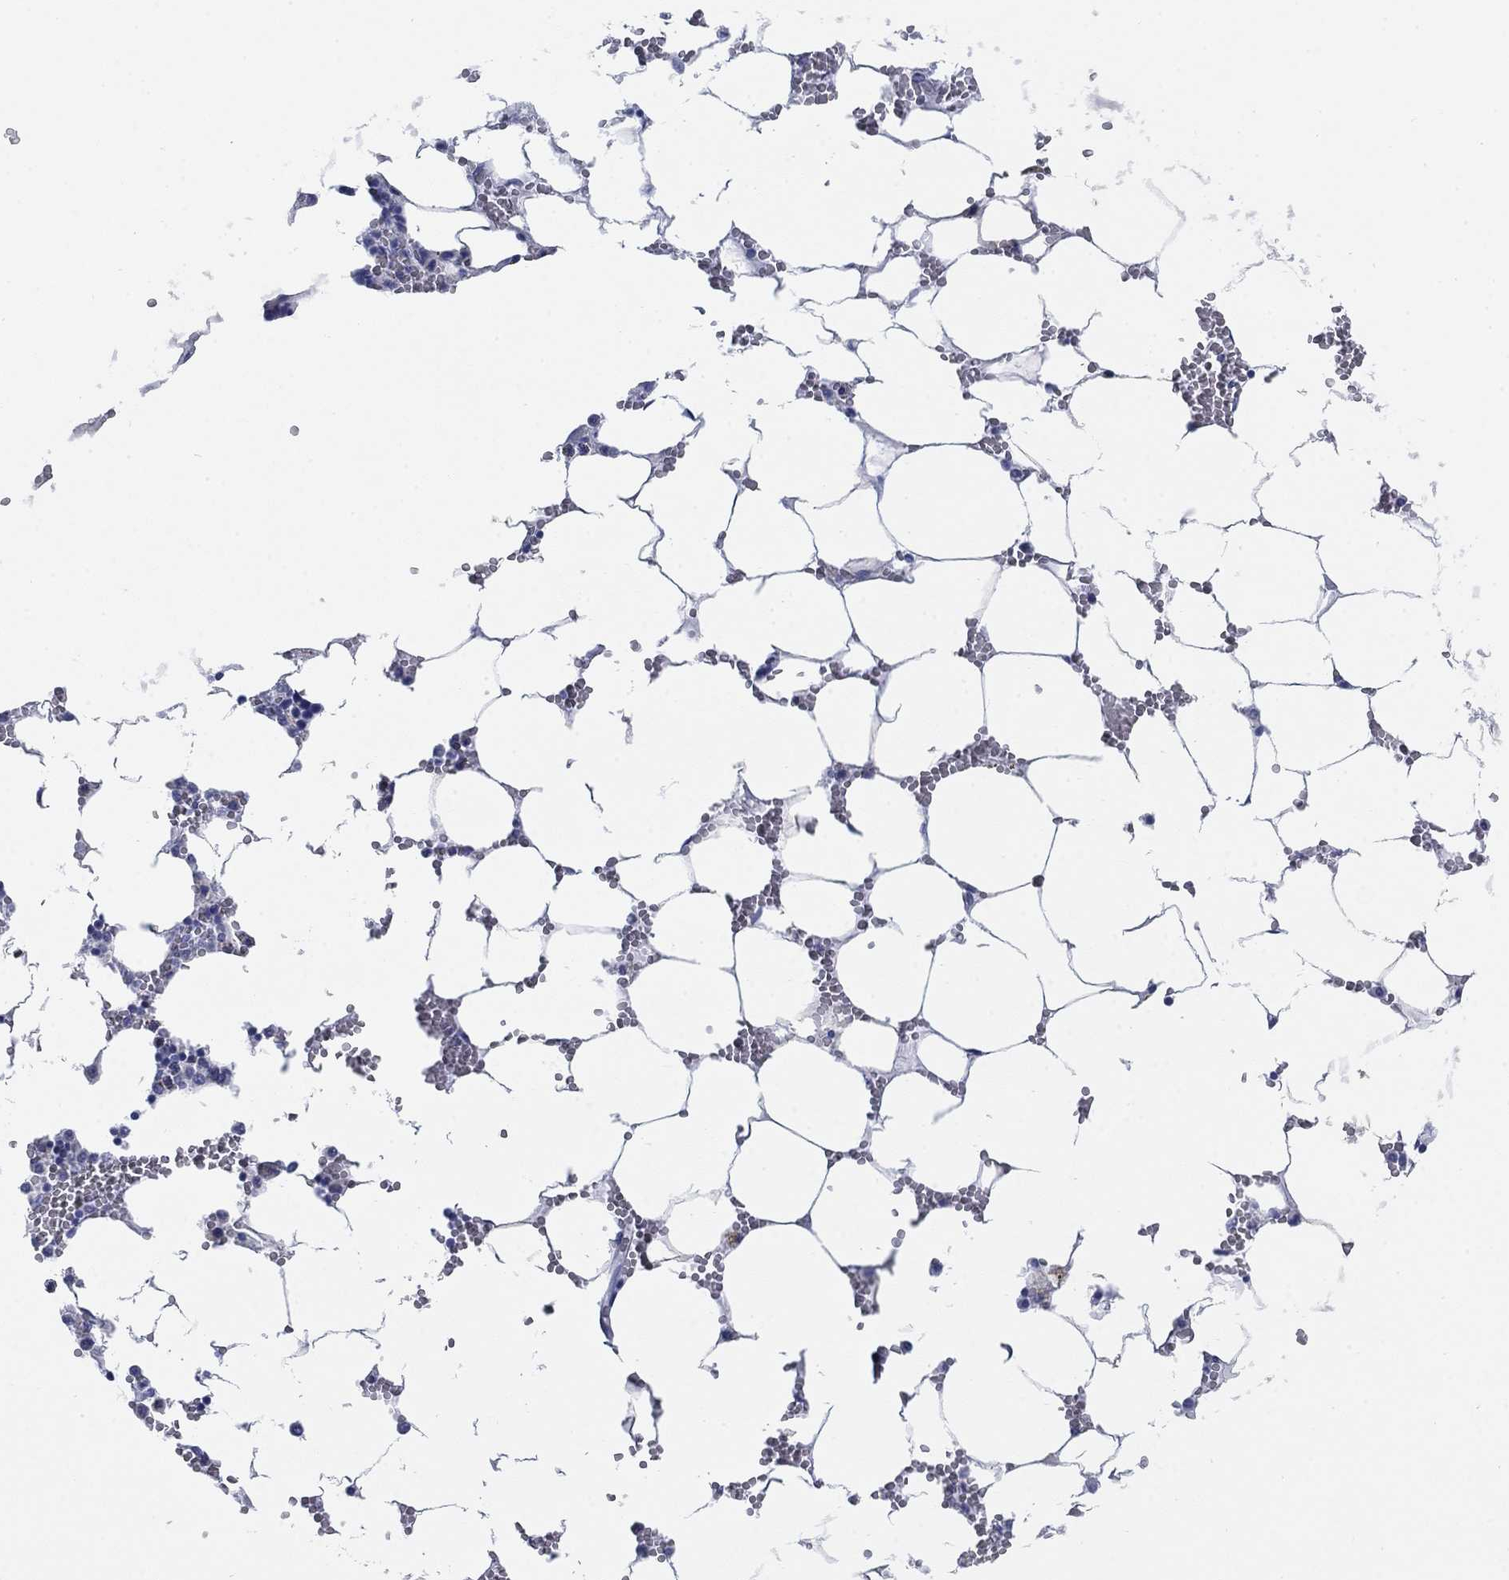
{"staining": {"intensity": "negative", "quantity": "none", "location": "none"}, "tissue": "bone marrow", "cell_type": "Hematopoietic cells", "image_type": "normal", "snomed": [{"axis": "morphology", "description": "Normal tissue, NOS"}, {"axis": "topography", "description": "Bone marrow"}], "caption": "Immunohistochemistry (IHC) photomicrograph of benign bone marrow: bone marrow stained with DAB (3,3'-diaminobenzidine) demonstrates no significant protein positivity in hematopoietic cells.", "gene": "SCCPDH", "patient": {"sex": "female", "age": 64}}